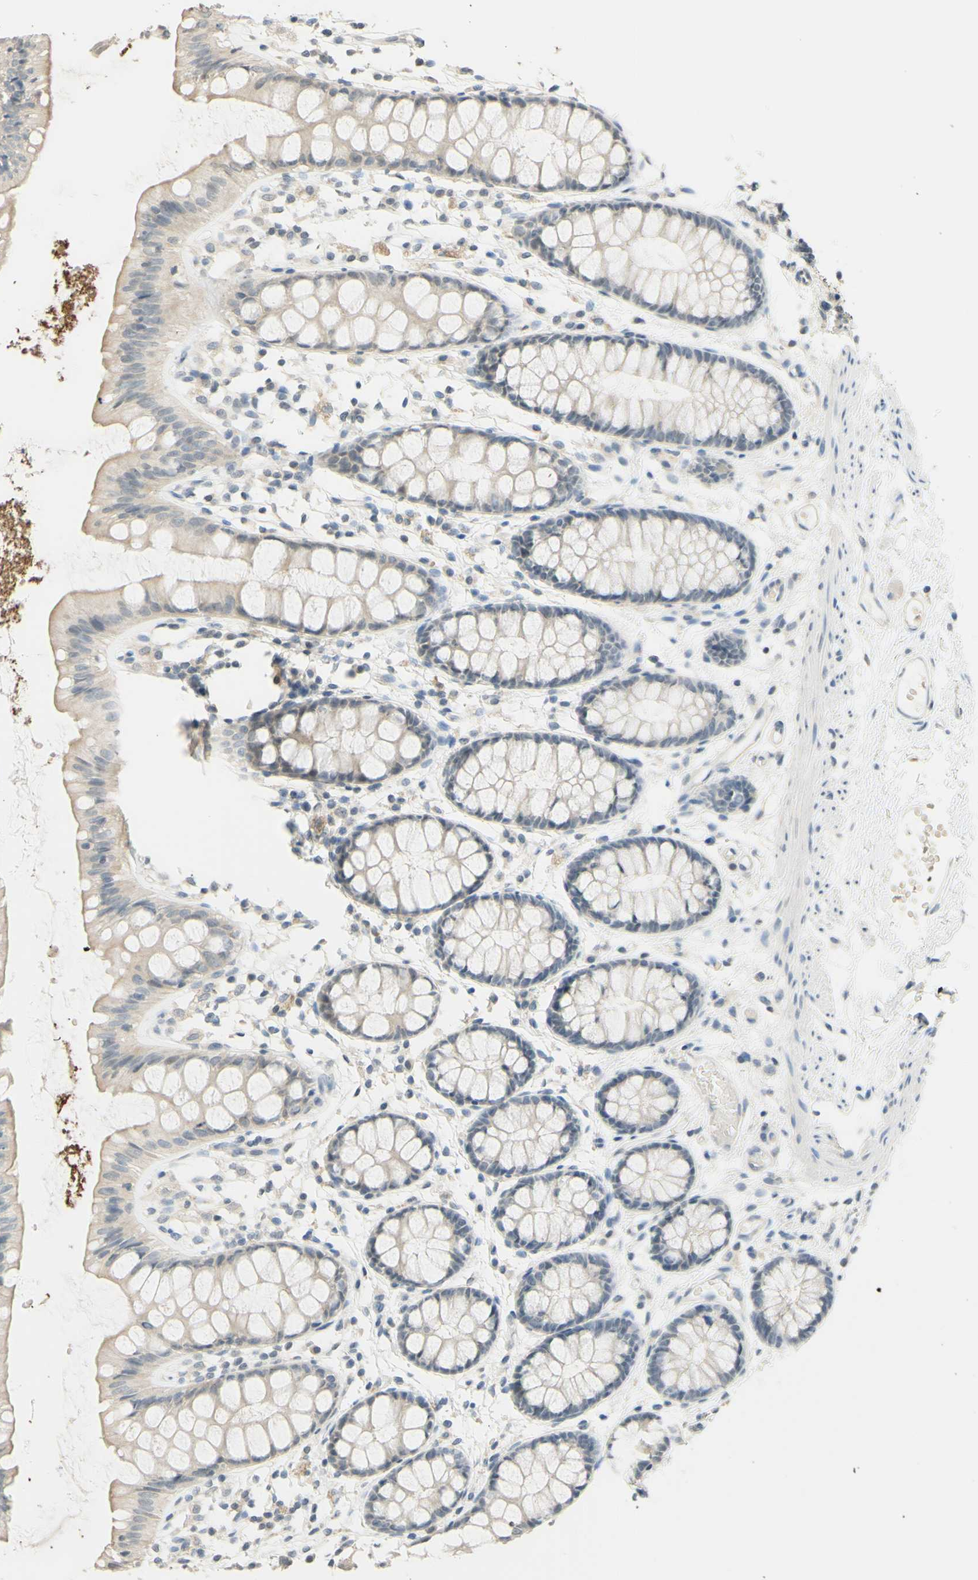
{"staining": {"intensity": "weak", "quantity": "25%-75%", "location": "cytoplasmic/membranous"}, "tissue": "rectum", "cell_type": "Glandular cells", "image_type": "normal", "snomed": [{"axis": "morphology", "description": "Normal tissue, NOS"}, {"axis": "topography", "description": "Rectum"}], "caption": "IHC micrograph of unremarkable rectum: rectum stained using IHC displays low levels of weak protein expression localized specifically in the cytoplasmic/membranous of glandular cells, appearing as a cytoplasmic/membranous brown color.", "gene": "MAG", "patient": {"sex": "female", "age": 66}}